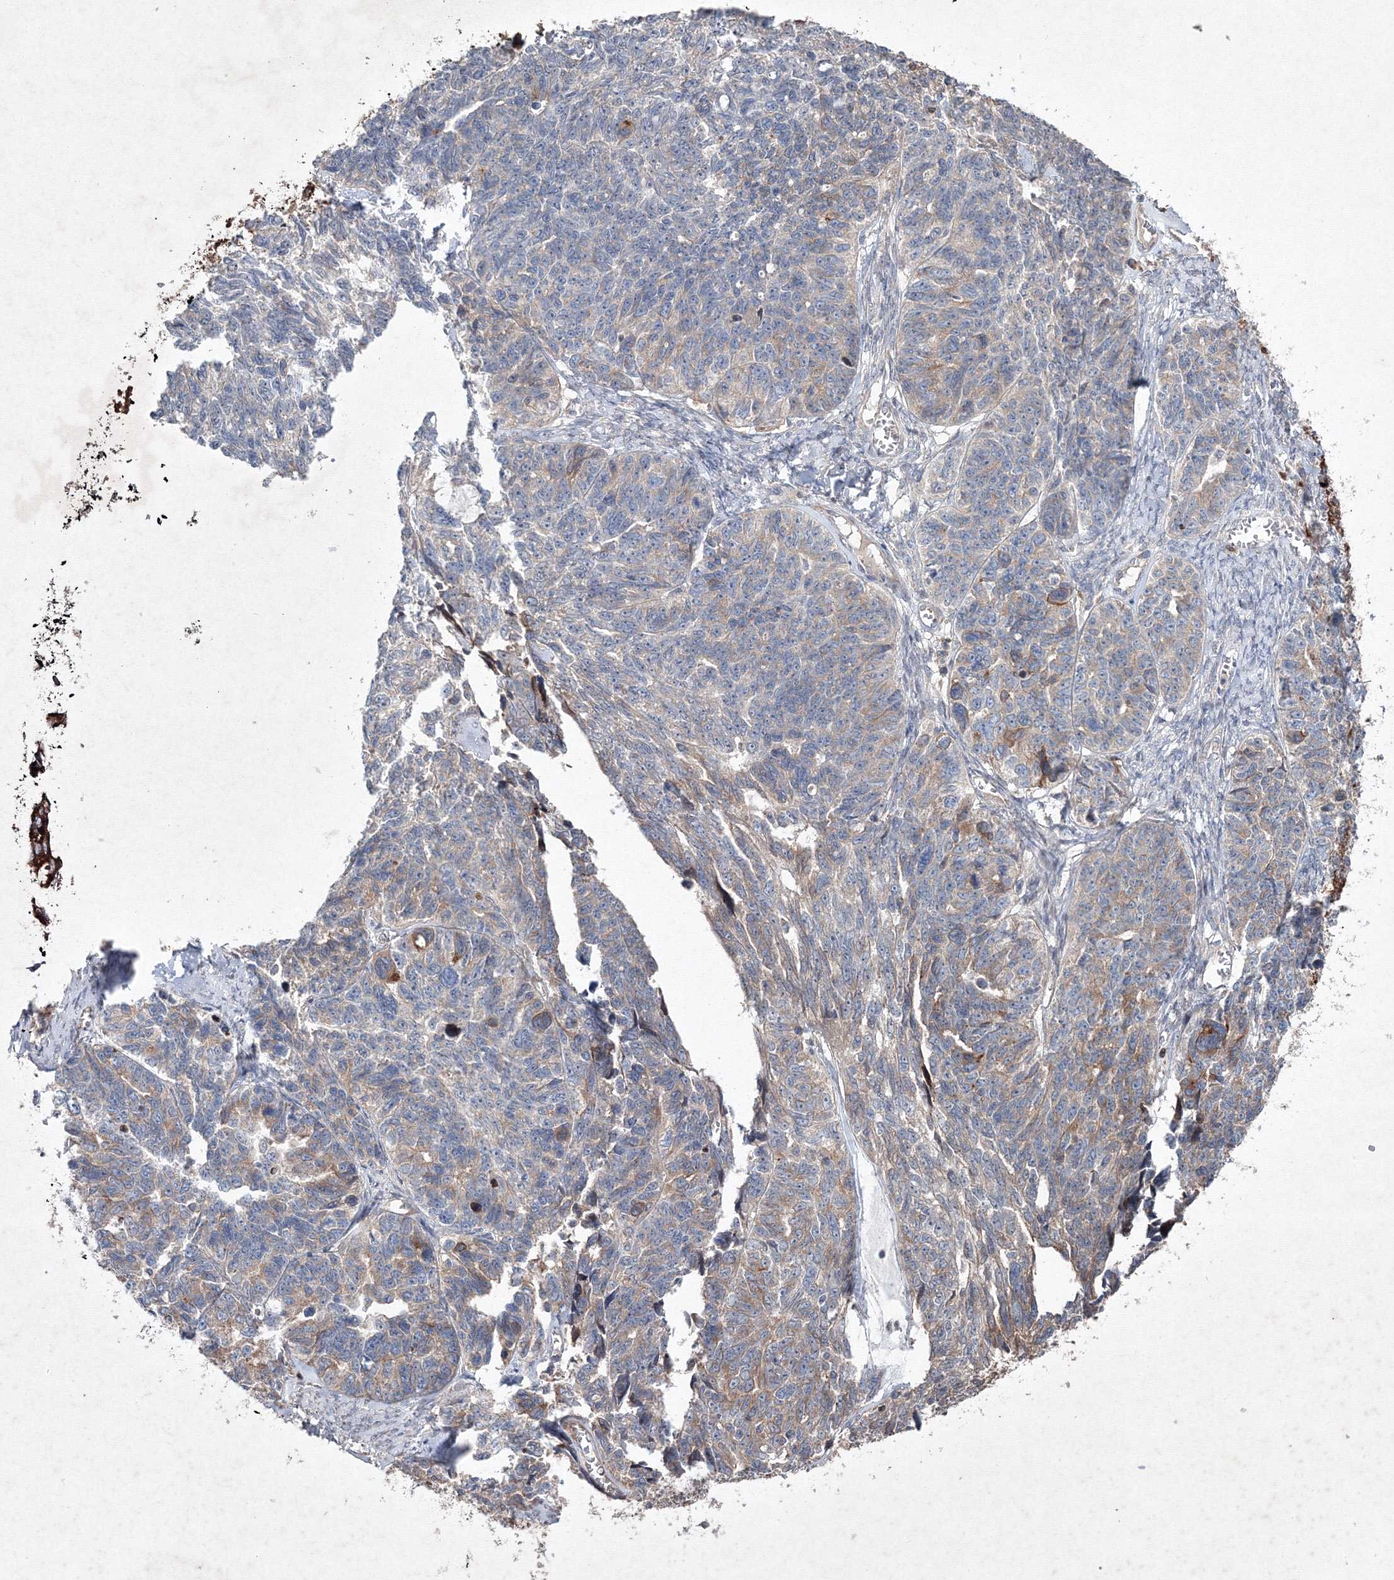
{"staining": {"intensity": "moderate", "quantity": "25%-75%", "location": "cytoplasmic/membranous"}, "tissue": "ovarian cancer", "cell_type": "Tumor cells", "image_type": "cancer", "snomed": [{"axis": "morphology", "description": "Cystadenocarcinoma, serous, NOS"}, {"axis": "topography", "description": "Ovary"}], "caption": "Immunohistochemistry of serous cystadenocarcinoma (ovarian) demonstrates medium levels of moderate cytoplasmic/membranous expression in approximately 25%-75% of tumor cells.", "gene": "GFM1", "patient": {"sex": "female", "age": 79}}